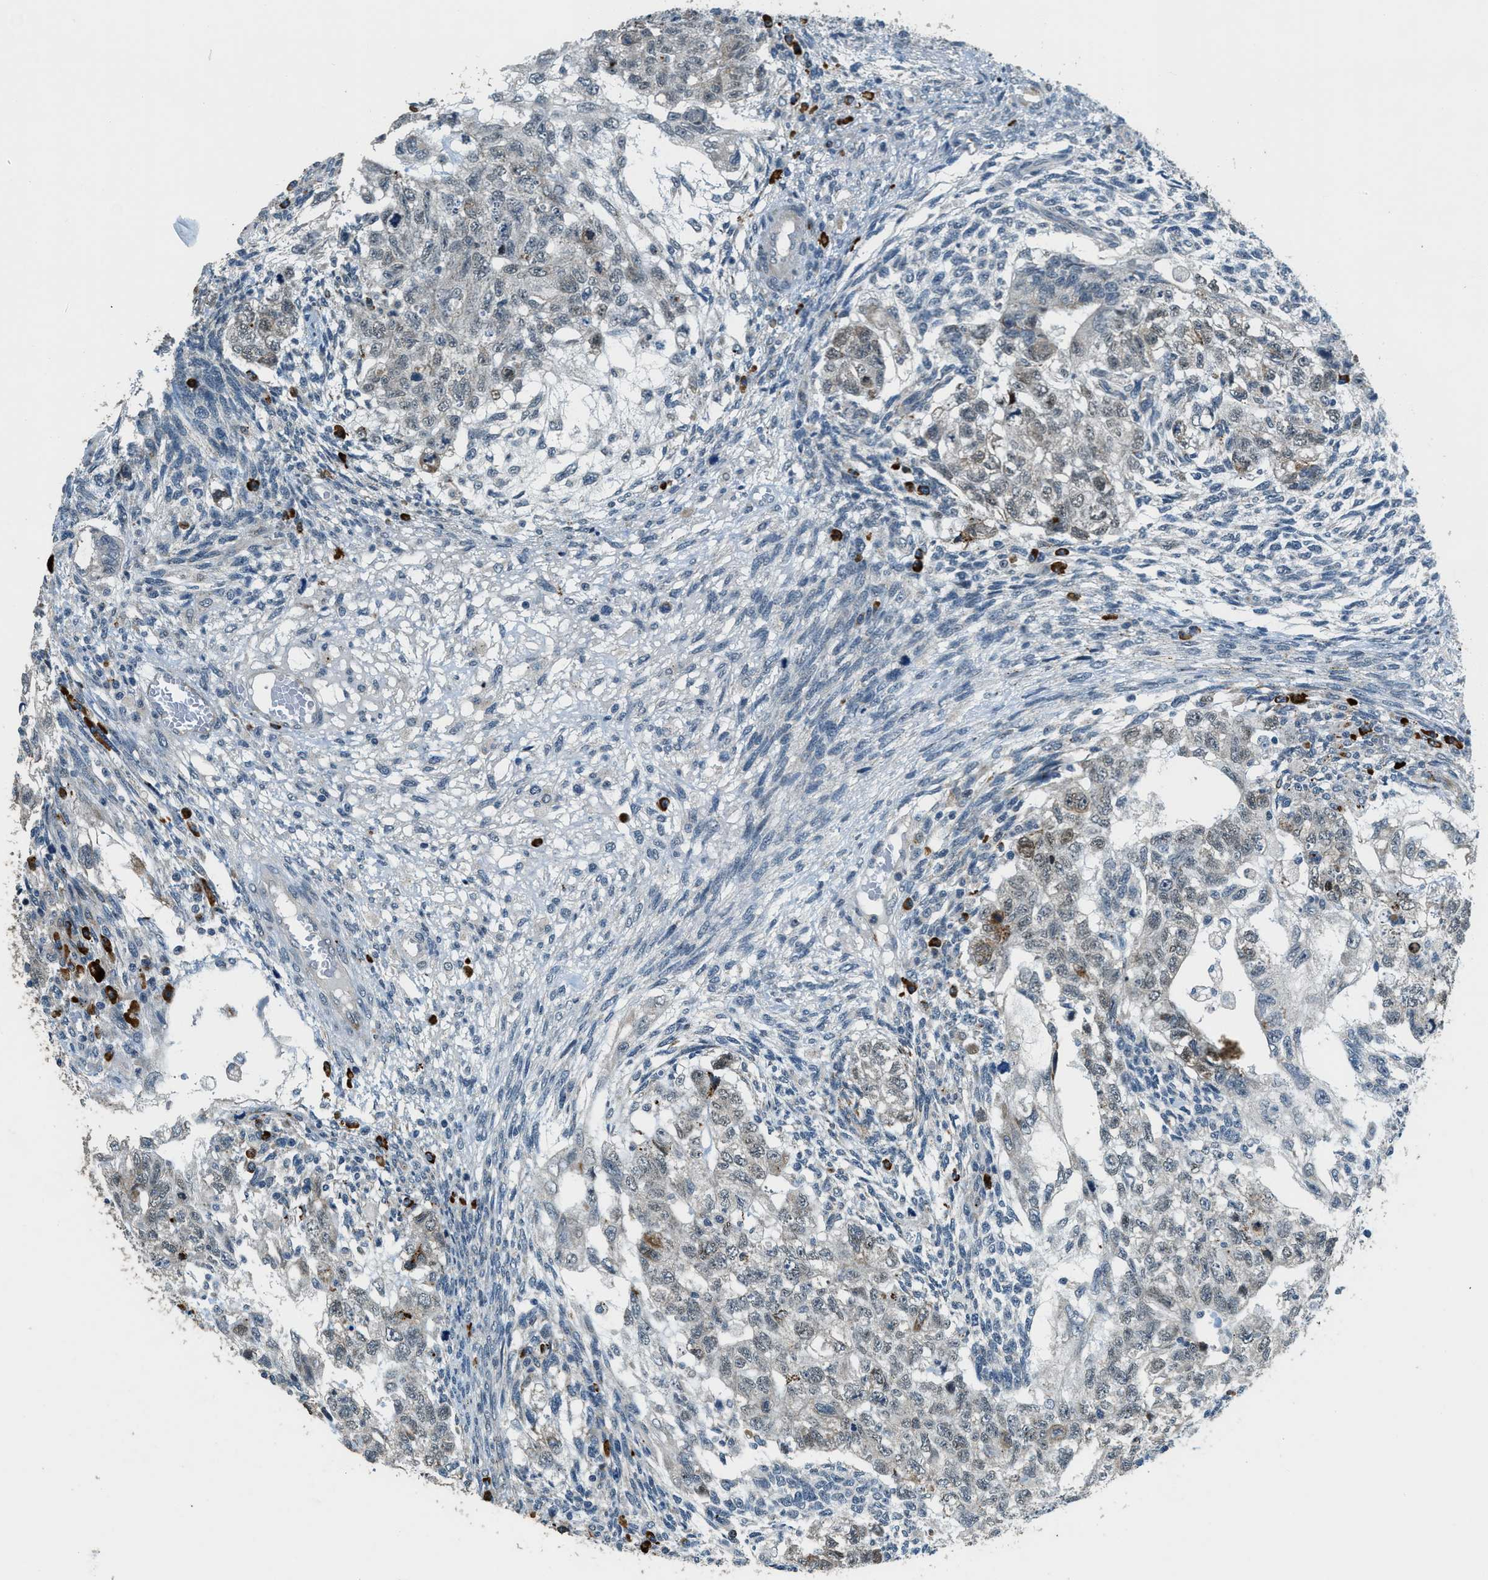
{"staining": {"intensity": "moderate", "quantity": "<25%", "location": "cytoplasmic/membranous,nuclear"}, "tissue": "testis cancer", "cell_type": "Tumor cells", "image_type": "cancer", "snomed": [{"axis": "morphology", "description": "Normal tissue, NOS"}, {"axis": "morphology", "description": "Carcinoma, Embryonal, NOS"}, {"axis": "topography", "description": "Testis"}], "caption": "IHC (DAB (3,3'-diaminobenzidine)) staining of testis embryonal carcinoma demonstrates moderate cytoplasmic/membranous and nuclear protein staining in about <25% of tumor cells.", "gene": "HERC2", "patient": {"sex": "male", "age": 36}}